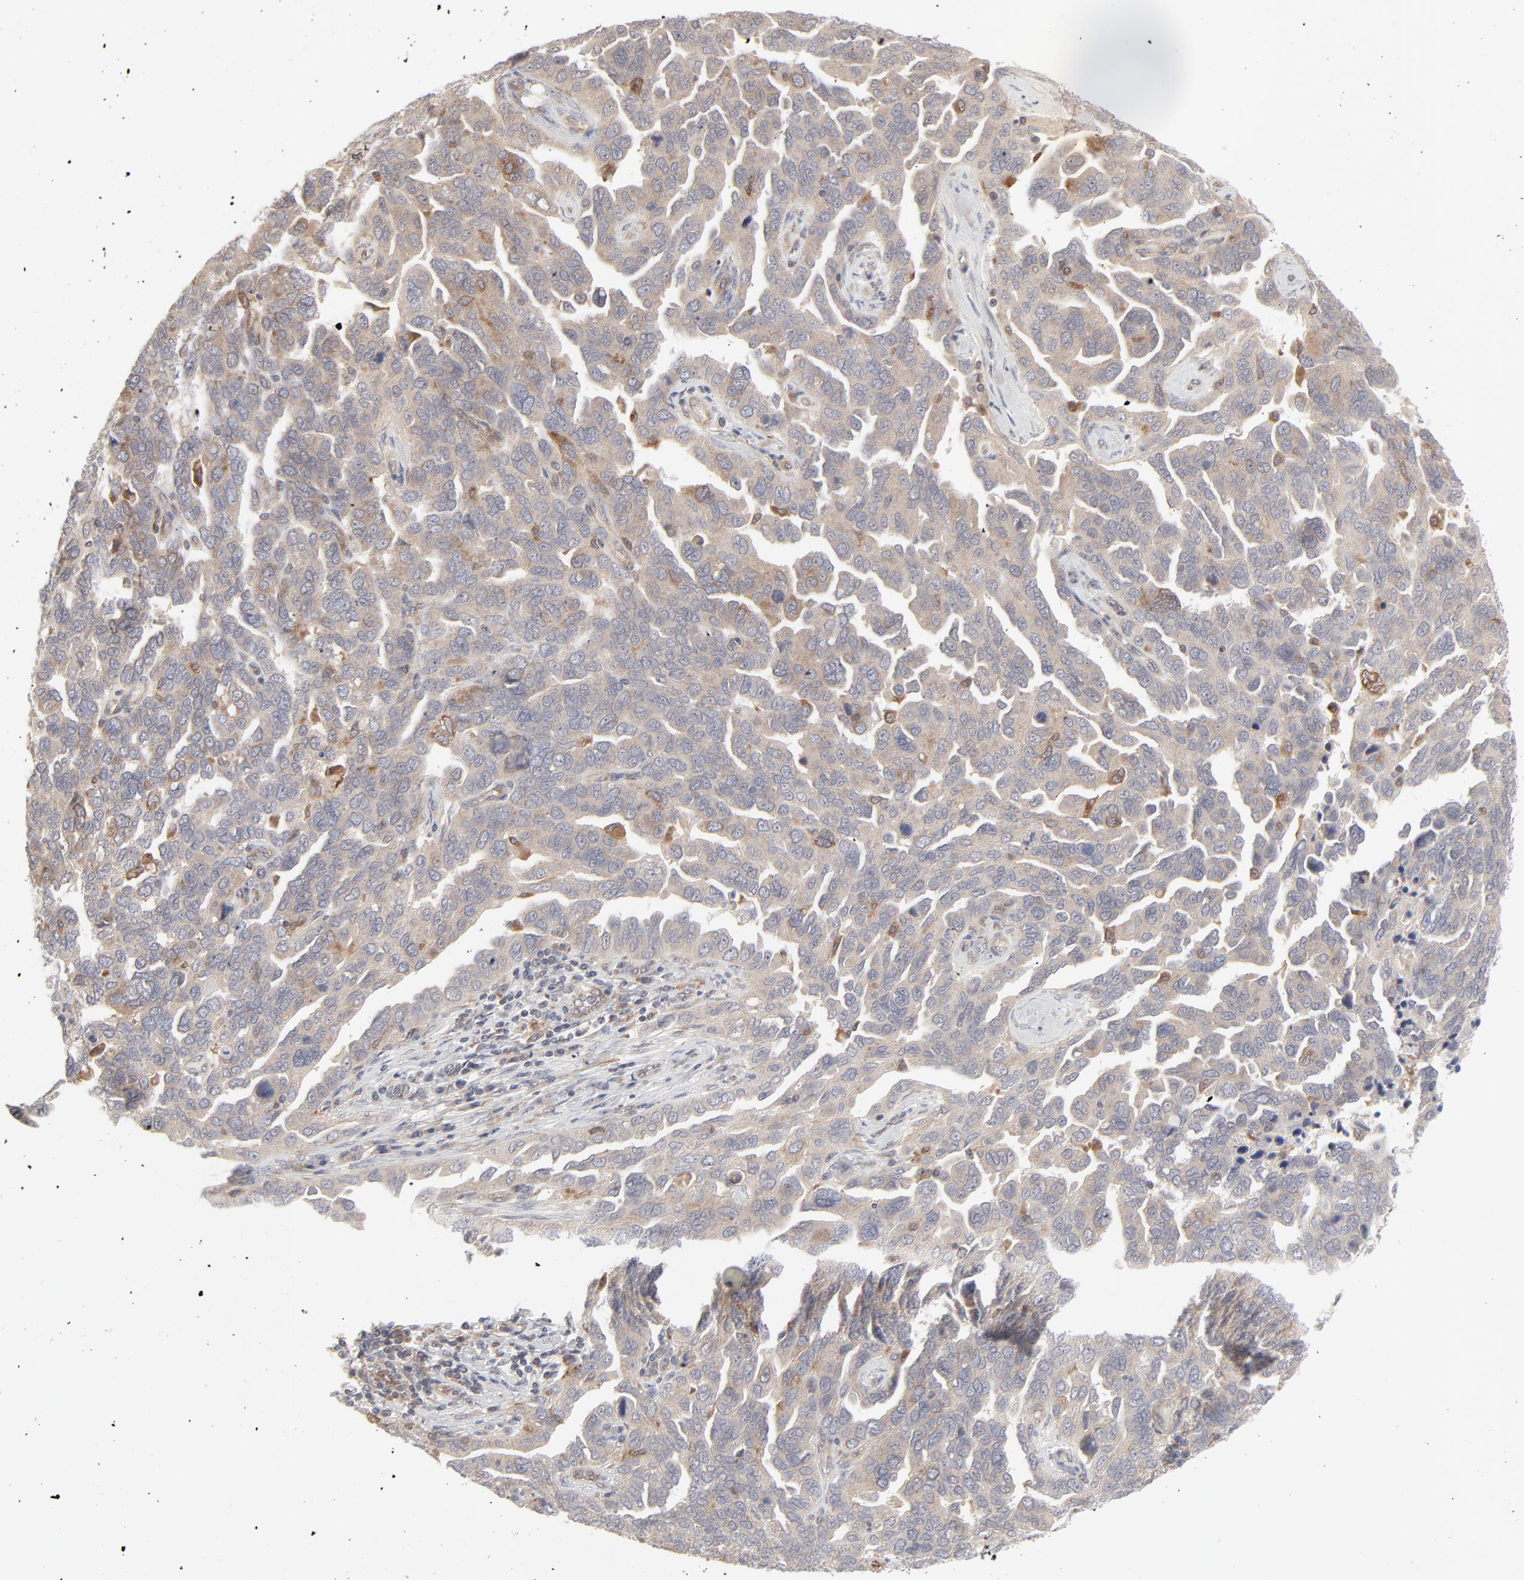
{"staining": {"intensity": "weak", "quantity": "25%-75%", "location": "cytoplasmic/membranous"}, "tissue": "ovarian cancer", "cell_type": "Tumor cells", "image_type": "cancer", "snomed": [{"axis": "morphology", "description": "Cystadenocarcinoma, serous, NOS"}, {"axis": "topography", "description": "Ovary"}], "caption": "Ovarian serous cystadenocarcinoma stained with a brown dye shows weak cytoplasmic/membranous positive positivity in approximately 25%-75% of tumor cells.", "gene": "RAB5C", "patient": {"sex": "female", "age": 64}}